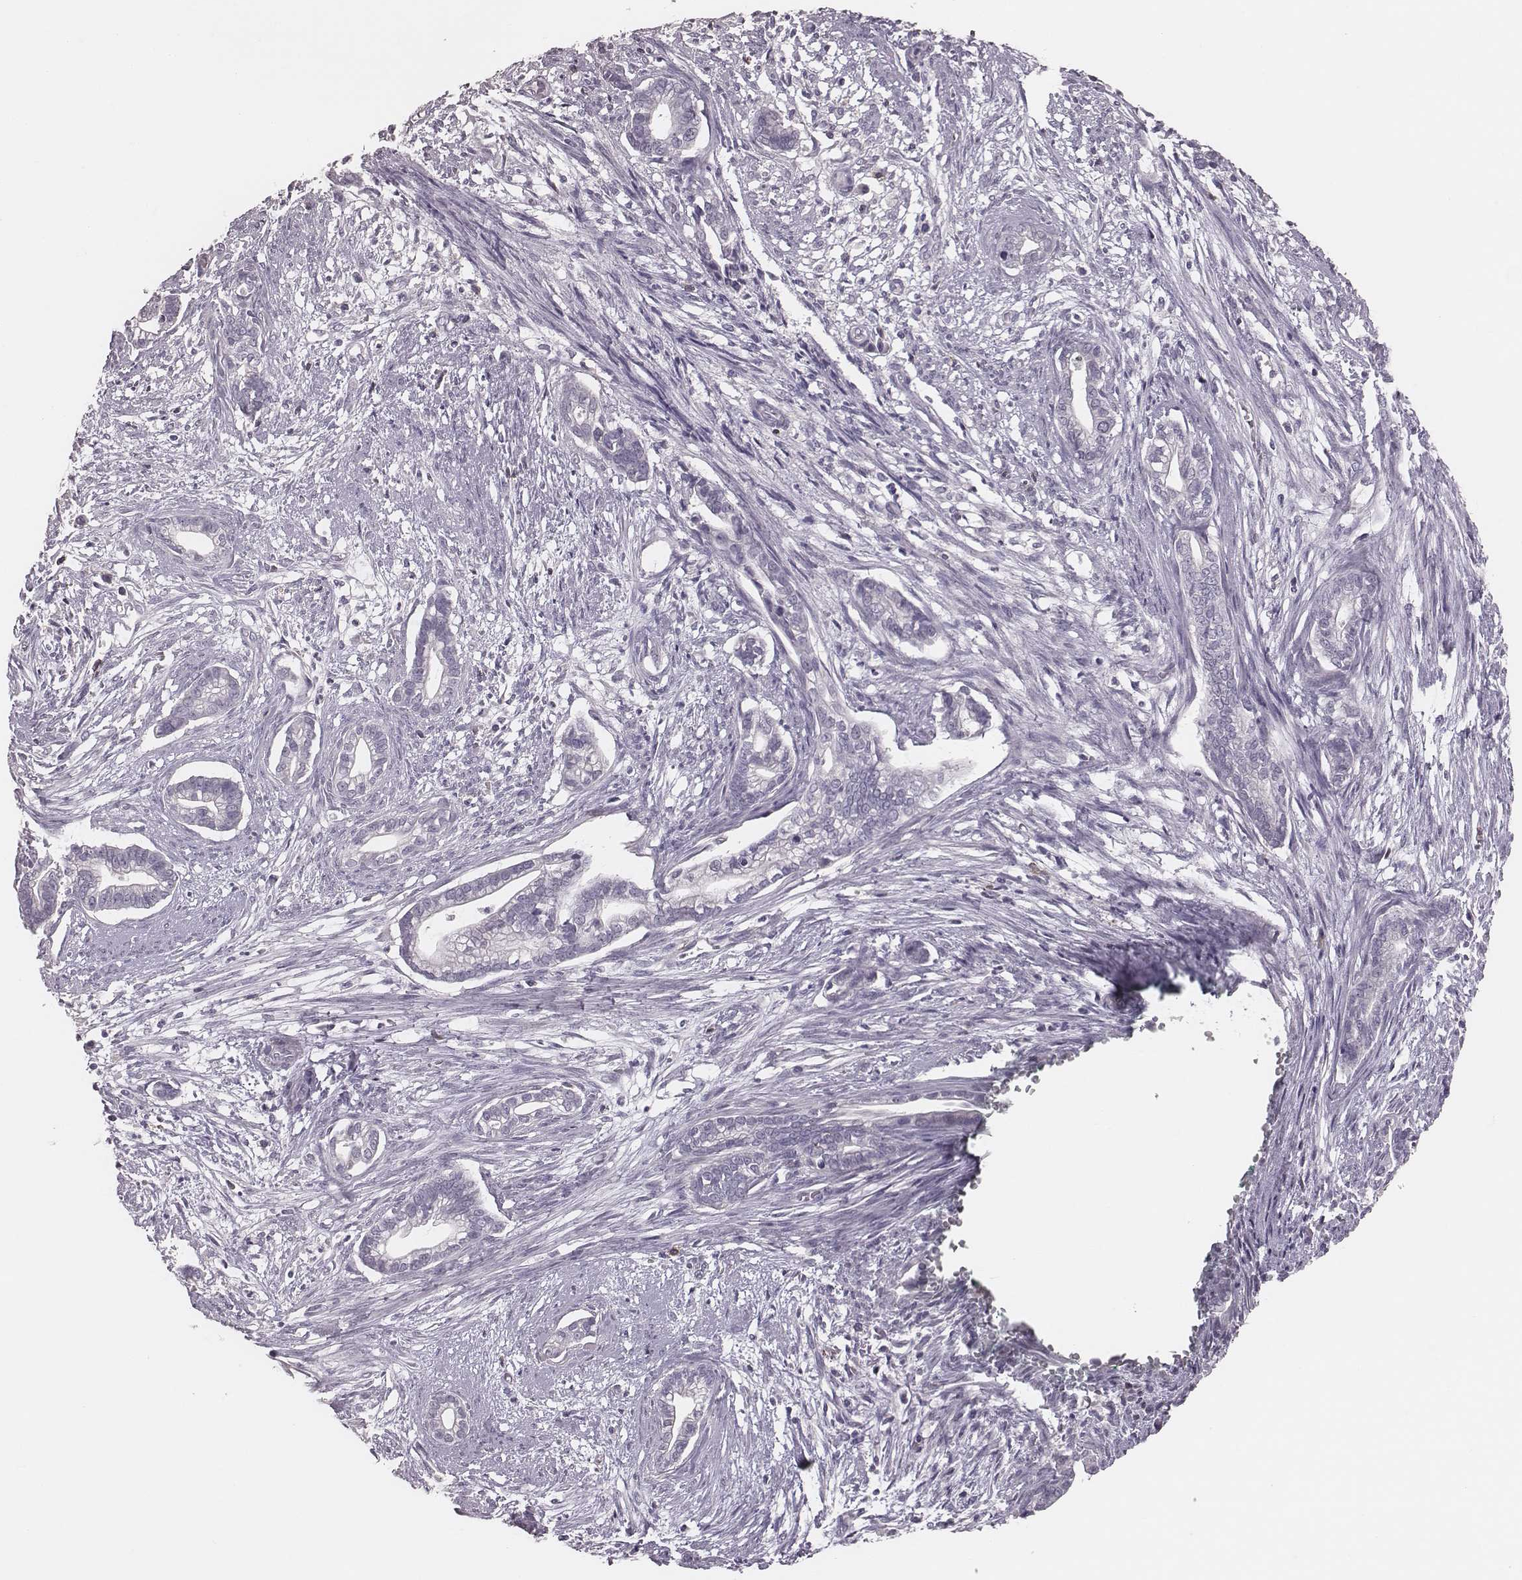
{"staining": {"intensity": "negative", "quantity": "none", "location": "none"}, "tissue": "cervical cancer", "cell_type": "Tumor cells", "image_type": "cancer", "snomed": [{"axis": "morphology", "description": "Adenocarcinoma, NOS"}, {"axis": "topography", "description": "Cervix"}], "caption": "Cervical adenocarcinoma stained for a protein using IHC reveals no staining tumor cells.", "gene": "PDCD1", "patient": {"sex": "female", "age": 62}}